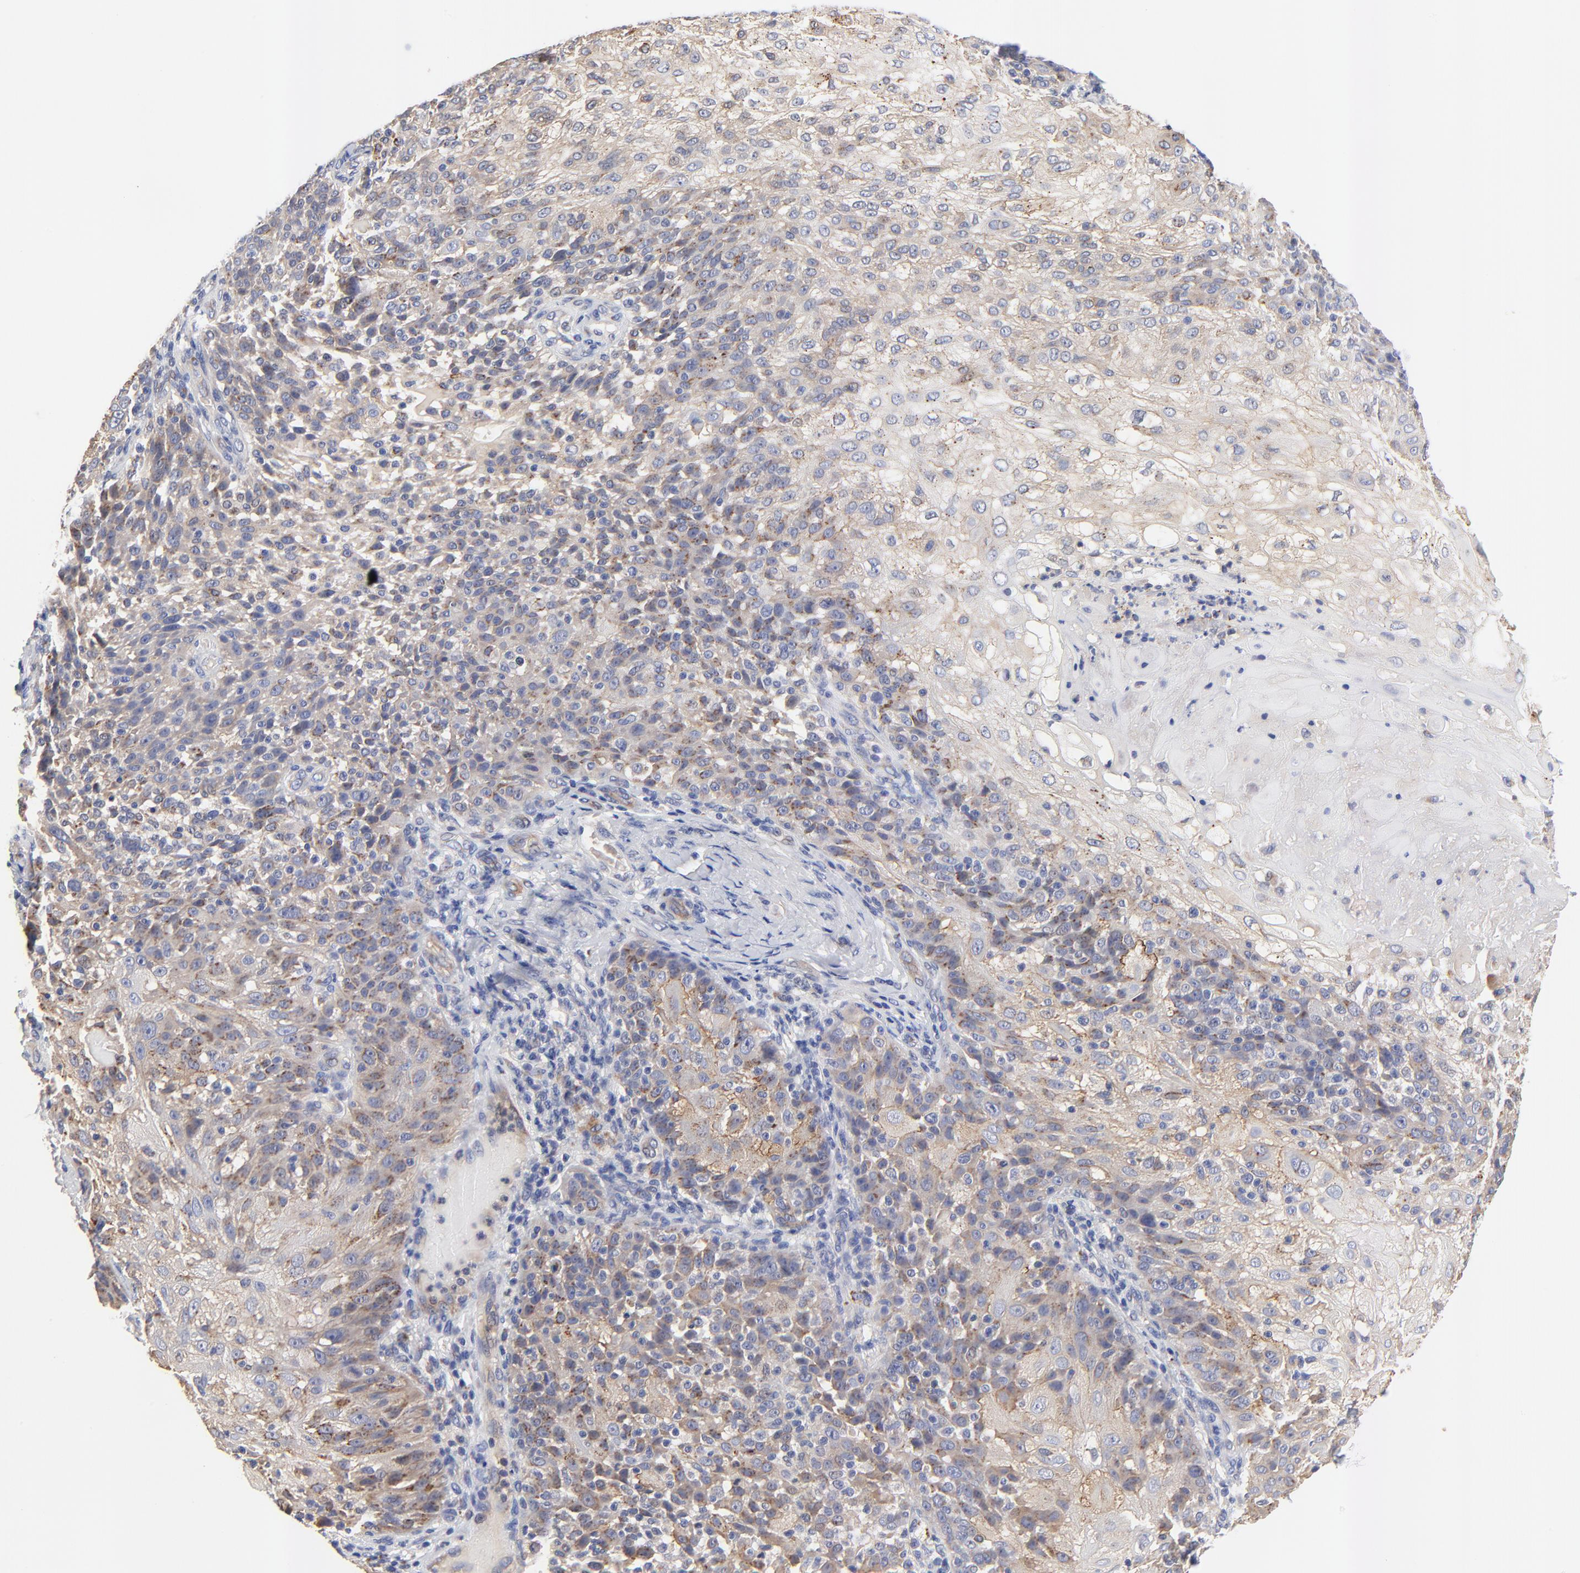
{"staining": {"intensity": "weak", "quantity": ">75%", "location": "cytoplasmic/membranous"}, "tissue": "skin cancer", "cell_type": "Tumor cells", "image_type": "cancer", "snomed": [{"axis": "morphology", "description": "Normal tissue, NOS"}, {"axis": "morphology", "description": "Squamous cell carcinoma, NOS"}, {"axis": "topography", "description": "Skin"}], "caption": "Skin cancer tissue exhibits weak cytoplasmic/membranous staining in about >75% of tumor cells", "gene": "FBXL2", "patient": {"sex": "female", "age": 83}}